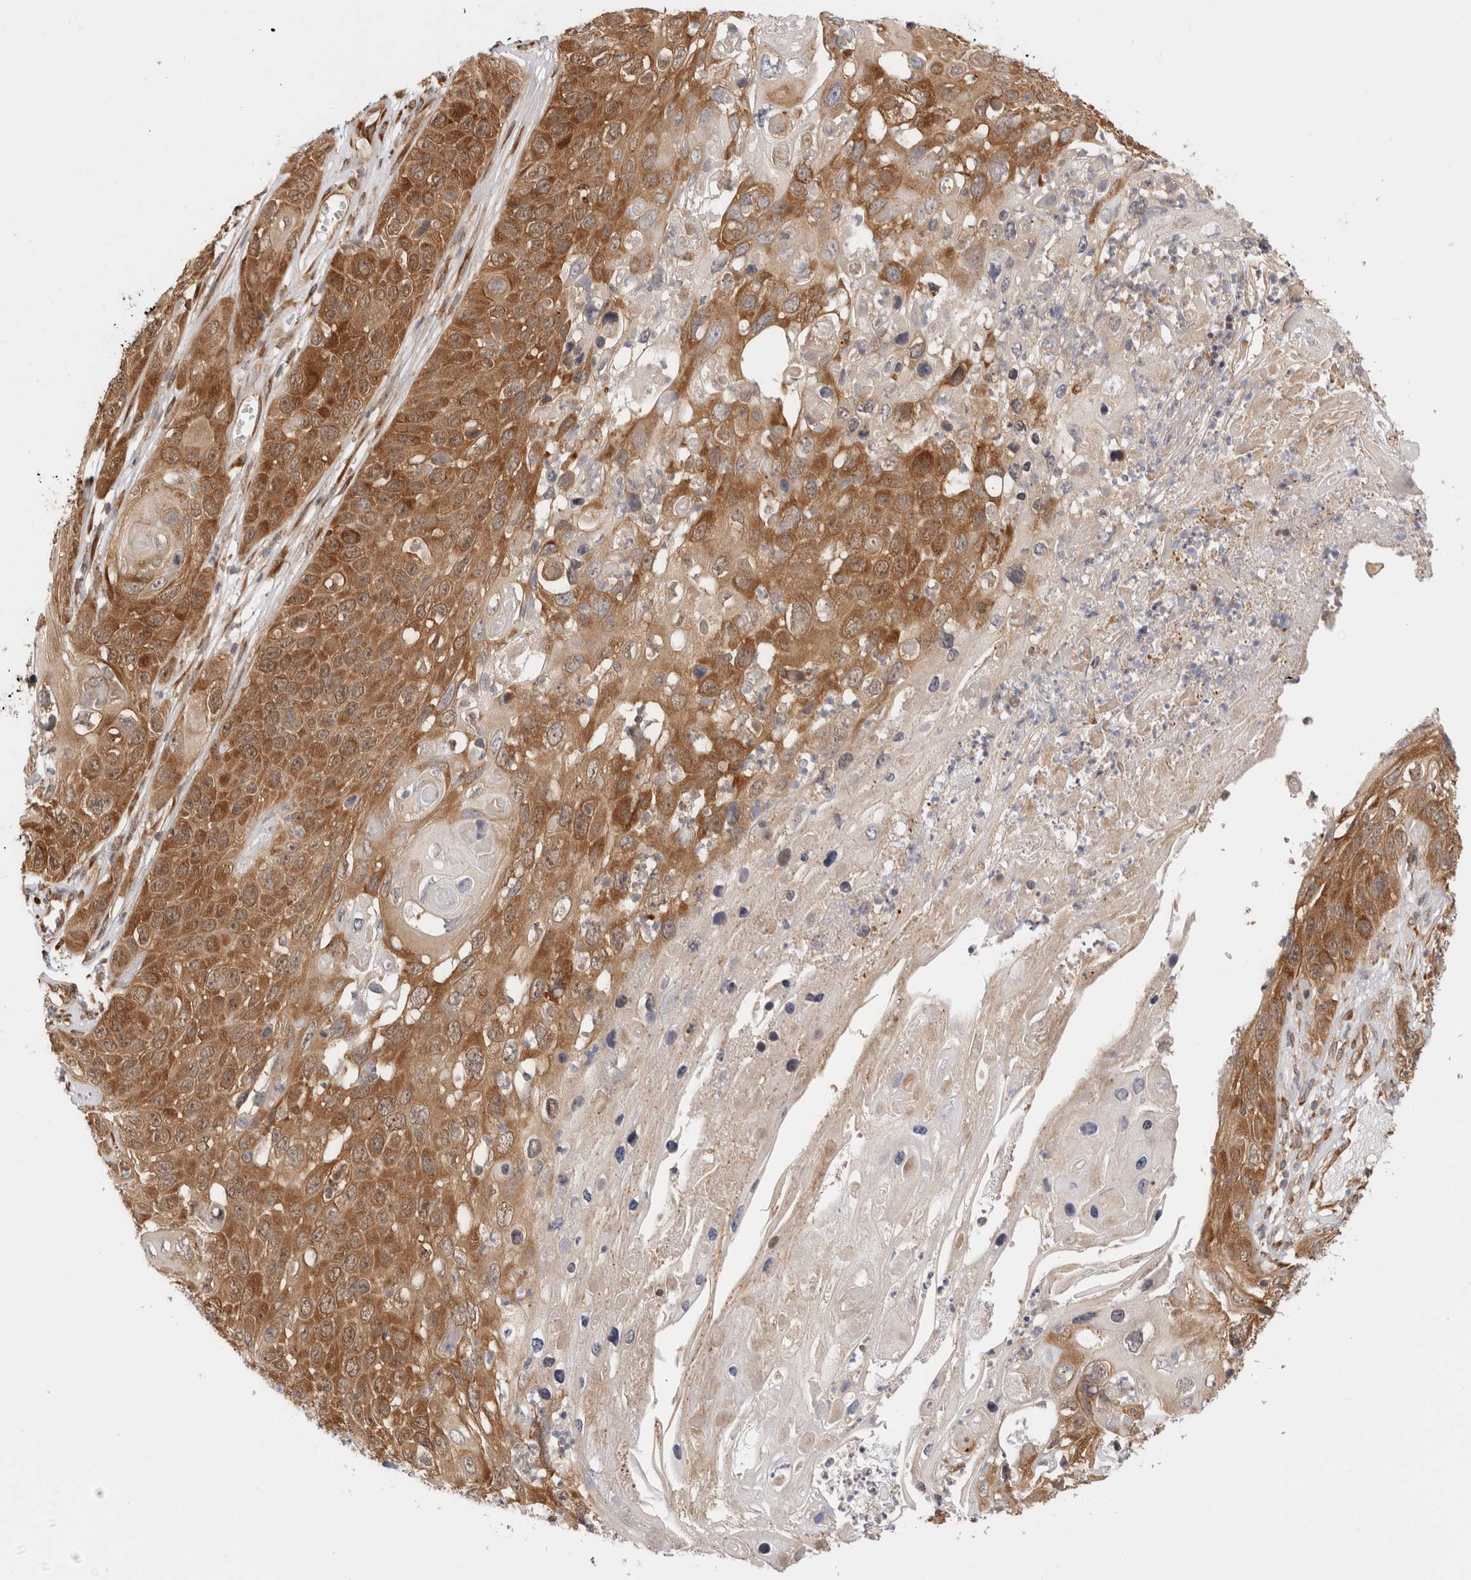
{"staining": {"intensity": "moderate", "quantity": ">75%", "location": "cytoplasmic/membranous"}, "tissue": "skin cancer", "cell_type": "Tumor cells", "image_type": "cancer", "snomed": [{"axis": "morphology", "description": "Squamous cell carcinoma, NOS"}, {"axis": "topography", "description": "Skin"}], "caption": "DAB immunohistochemical staining of skin squamous cell carcinoma demonstrates moderate cytoplasmic/membranous protein positivity in approximately >75% of tumor cells.", "gene": "ACTL9", "patient": {"sex": "male", "age": 55}}